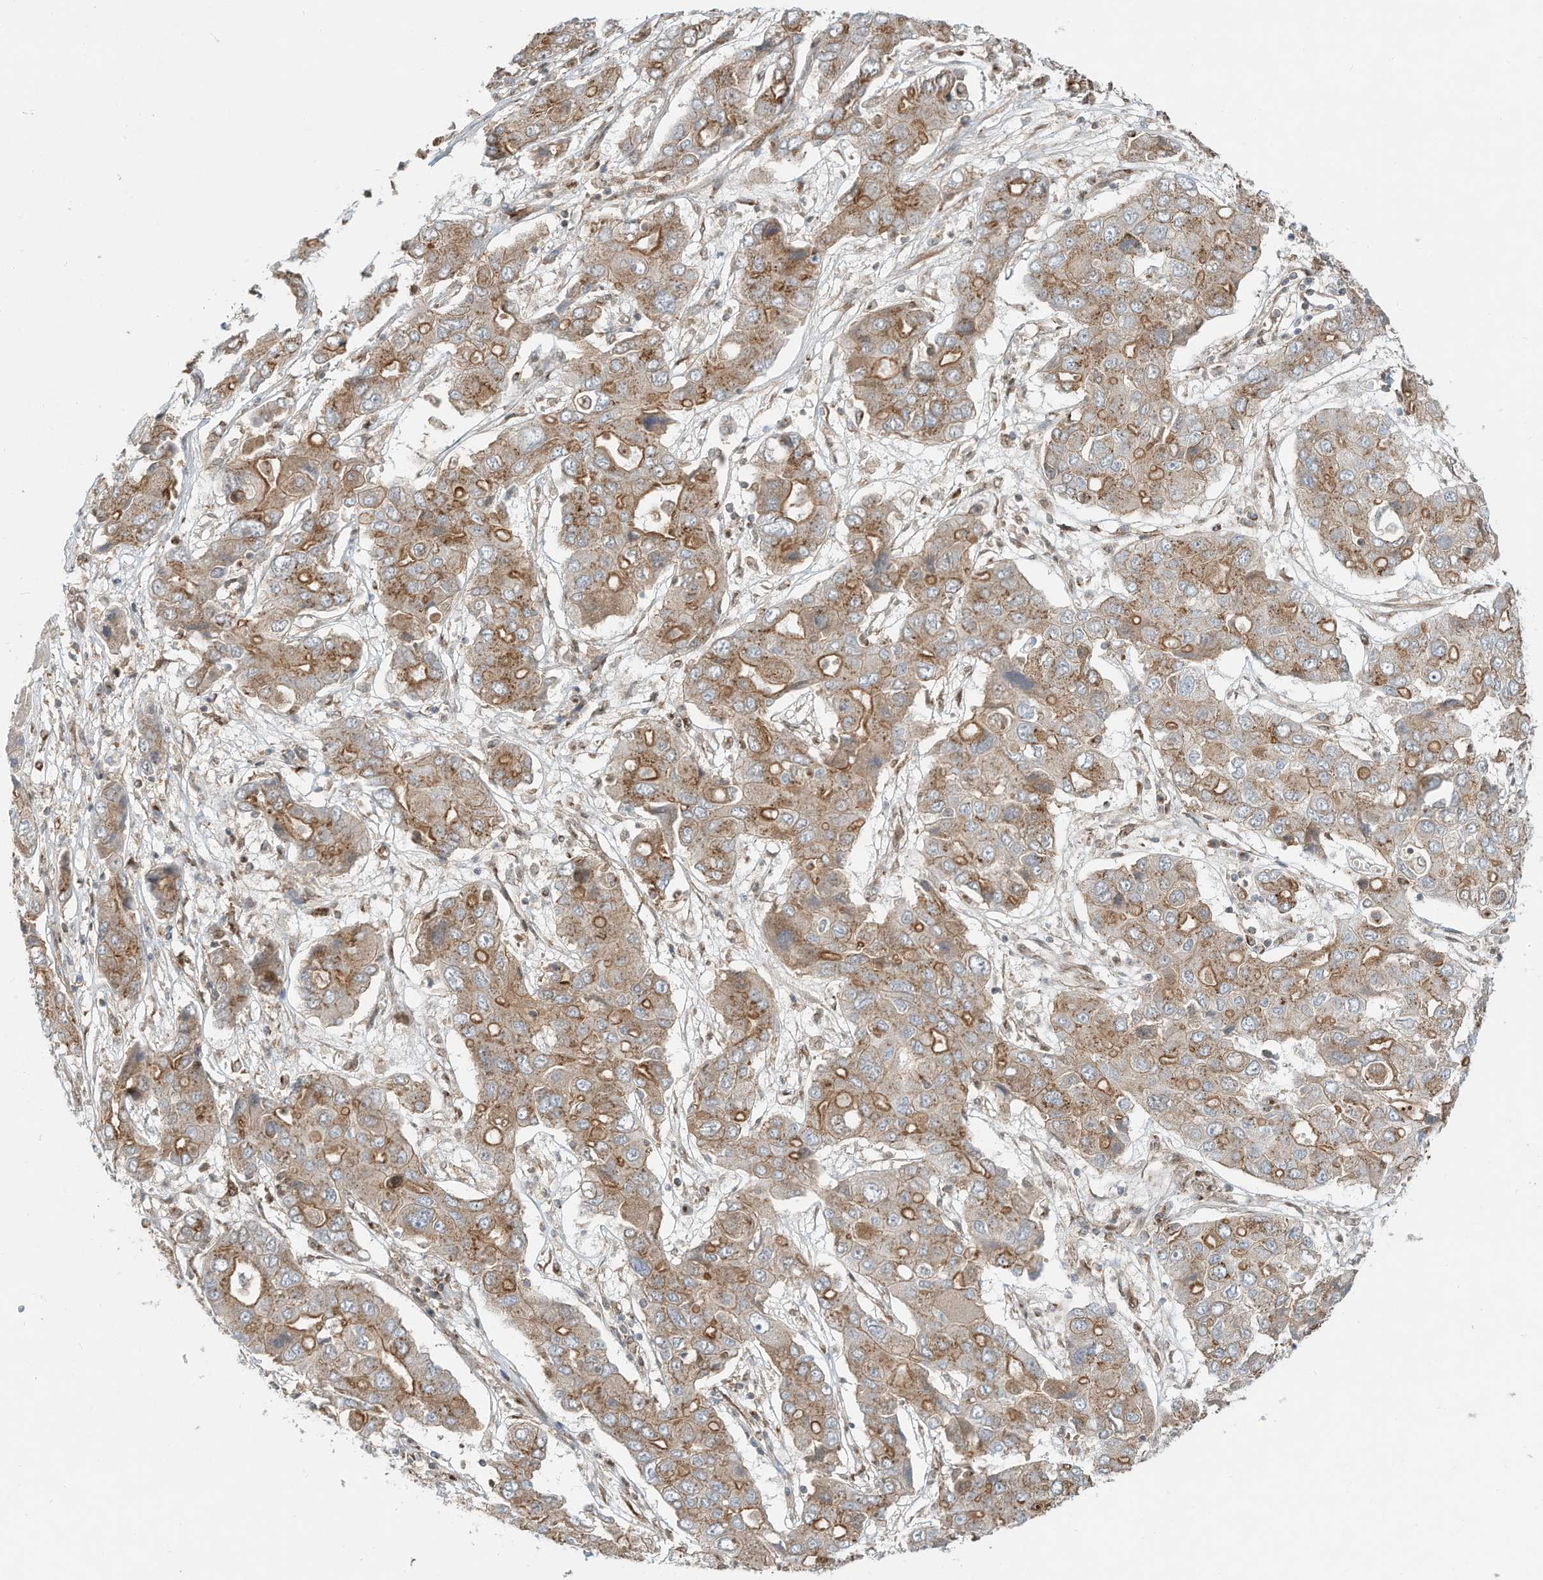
{"staining": {"intensity": "moderate", "quantity": ">75%", "location": "cytoplasmic/membranous"}, "tissue": "liver cancer", "cell_type": "Tumor cells", "image_type": "cancer", "snomed": [{"axis": "morphology", "description": "Cholangiocarcinoma"}, {"axis": "topography", "description": "Liver"}], "caption": "Liver cancer (cholangiocarcinoma) stained with immunohistochemistry reveals moderate cytoplasmic/membranous expression in about >75% of tumor cells.", "gene": "CUX1", "patient": {"sex": "male", "age": 67}}